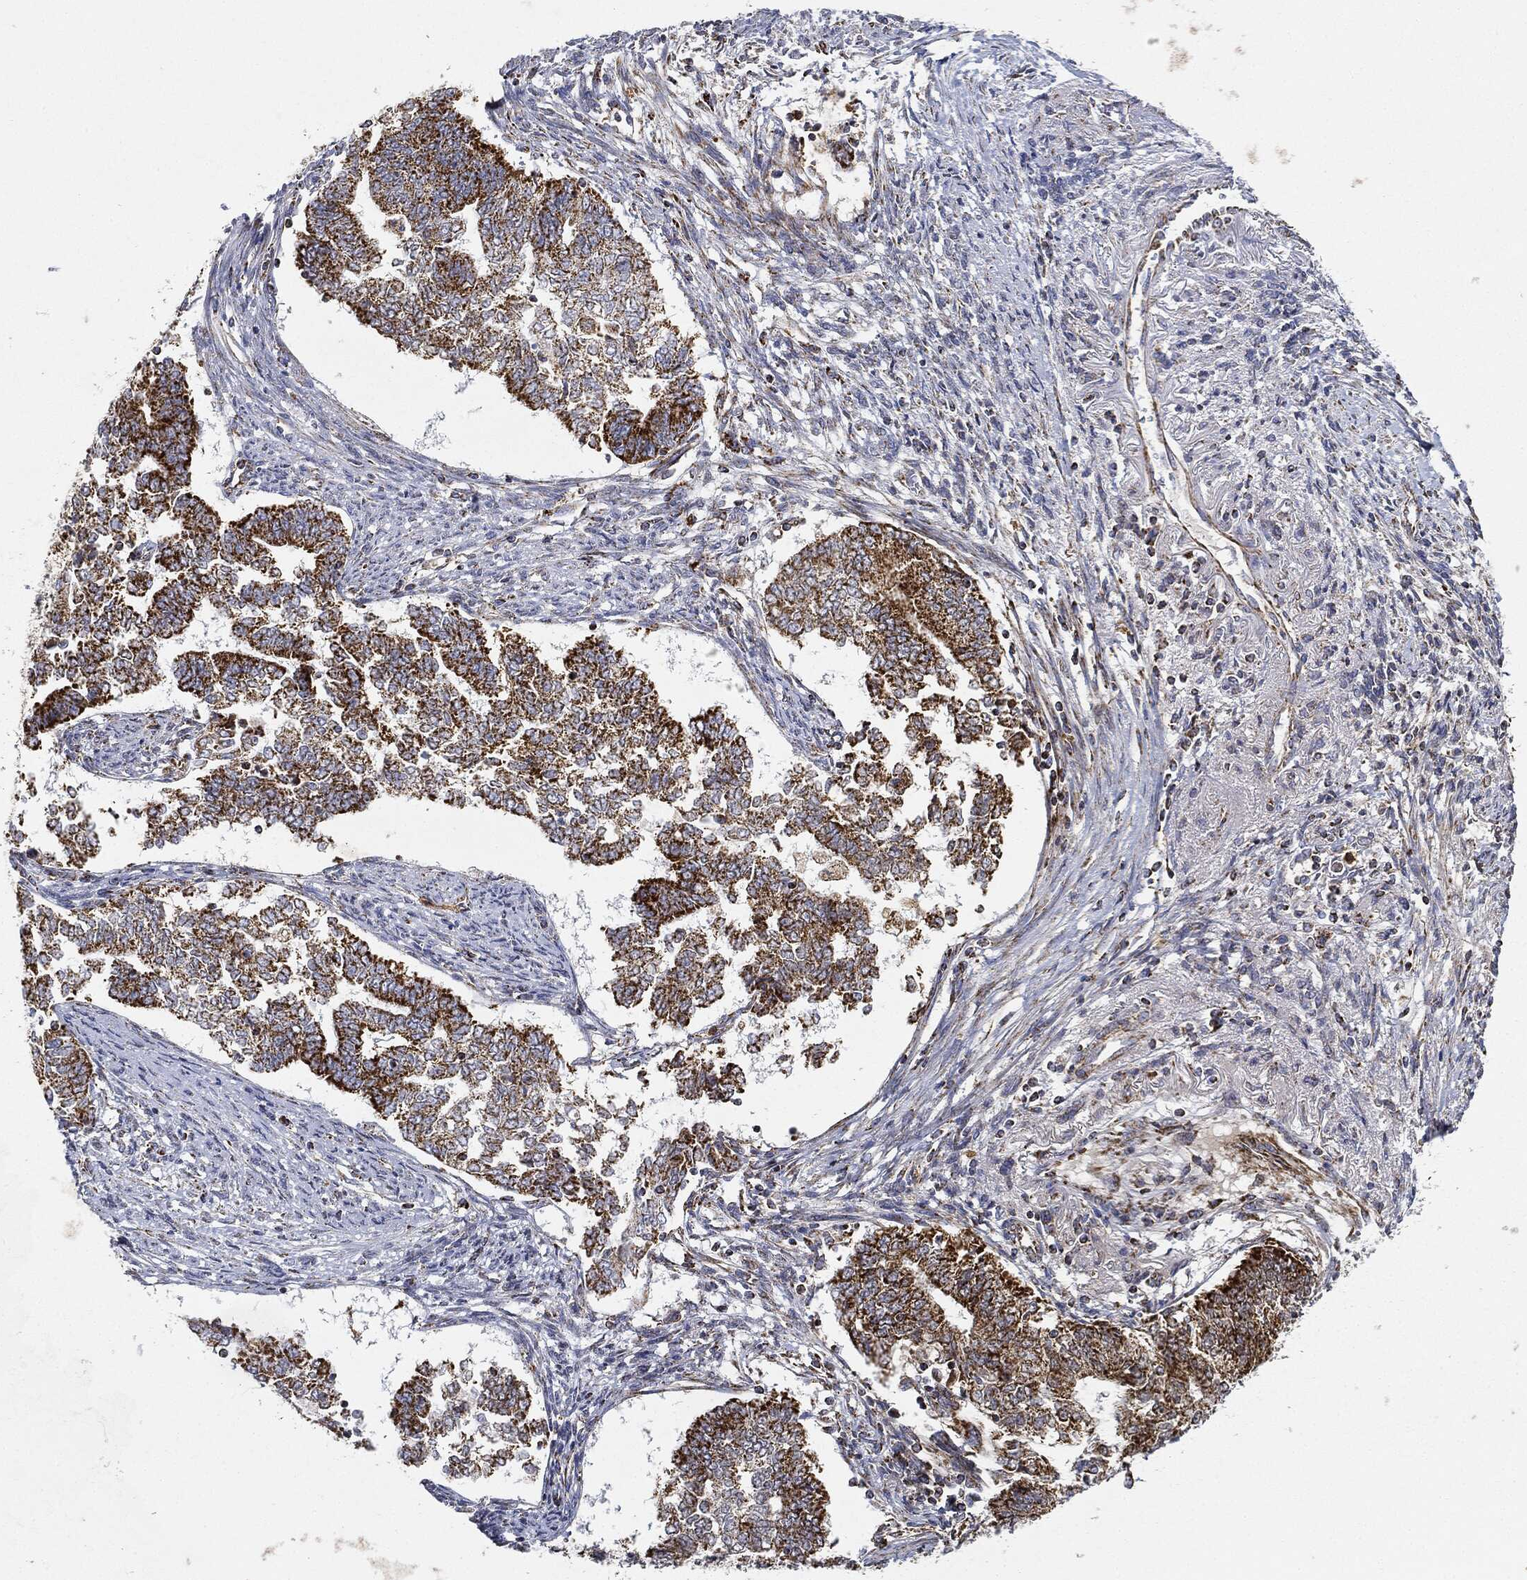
{"staining": {"intensity": "strong", "quantity": ">75%", "location": "cytoplasmic/membranous"}, "tissue": "endometrial cancer", "cell_type": "Tumor cells", "image_type": "cancer", "snomed": [{"axis": "morphology", "description": "Adenocarcinoma, NOS"}, {"axis": "topography", "description": "Endometrium"}], "caption": "High-power microscopy captured an IHC image of adenocarcinoma (endometrial), revealing strong cytoplasmic/membranous positivity in about >75% of tumor cells.", "gene": "CAPN15", "patient": {"sex": "female", "age": 65}}